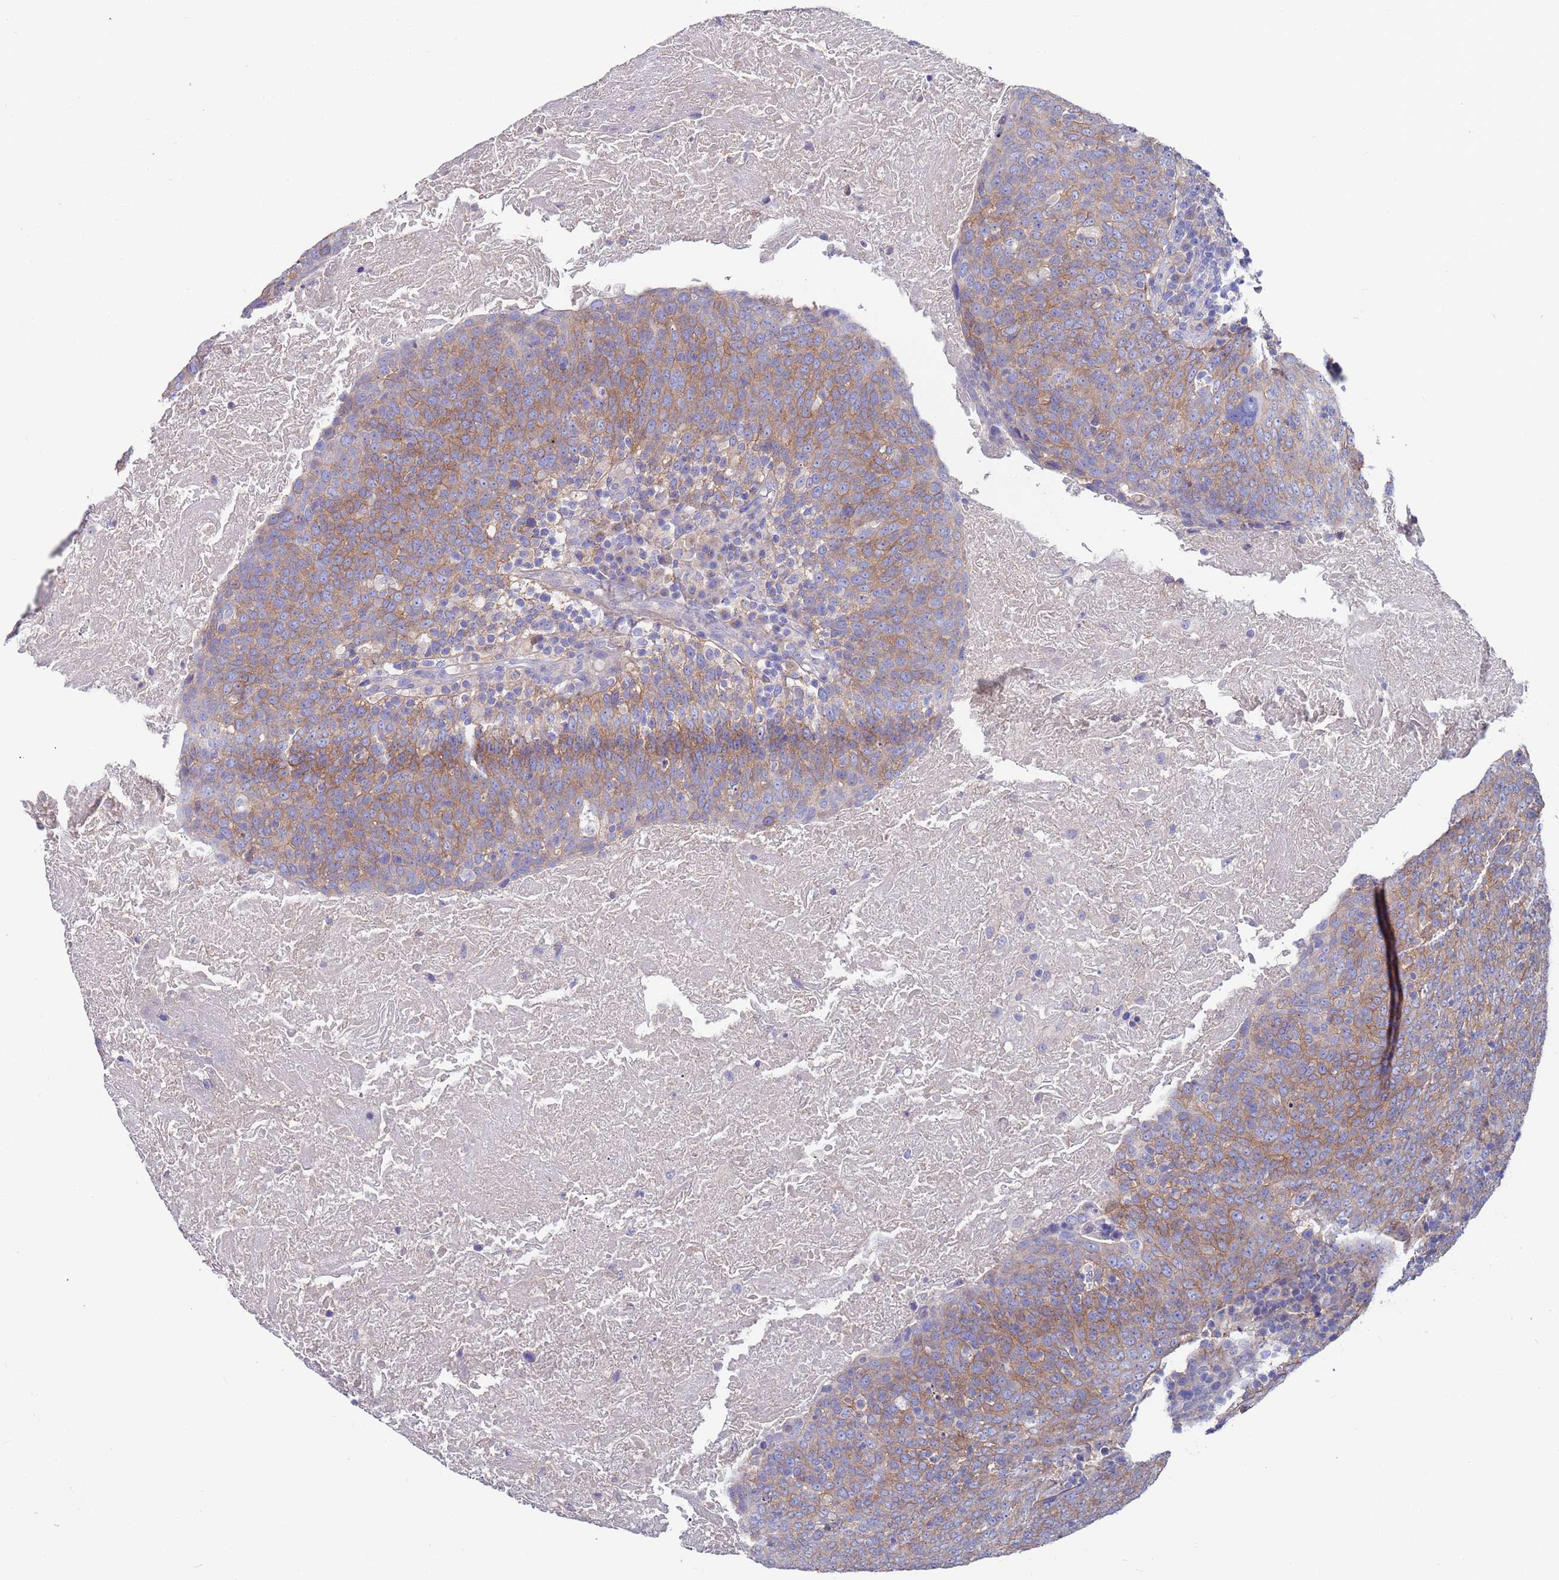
{"staining": {"intensity": "moderate", "quantity": "25%-75%", "location": "cytoplasmic/membranous"}, "tissue": "head and neck cancer", "cell_type": "Tumor cells", "image_type": "cancer", "snomed": [{"axis": "morphology", "description": "Squamous cell carcinoma, NOS"}, {"axis": "morphology", "description": "Squamous cell carcinoma, metastatic, NOS"}, {"axis": "topography", "description": "Lymph node"}, {"axis": "topography", "description": "Head-Neck"}], "caption": "Tumor cells exhibit medium levels of moderate cytoplasmic/membranous positivity in about 25%-75% of cells in human head and neck squamous cell carcinoma.", "gene": "KRTCAP3", "patient": {"sex": "male", "age": 62}}